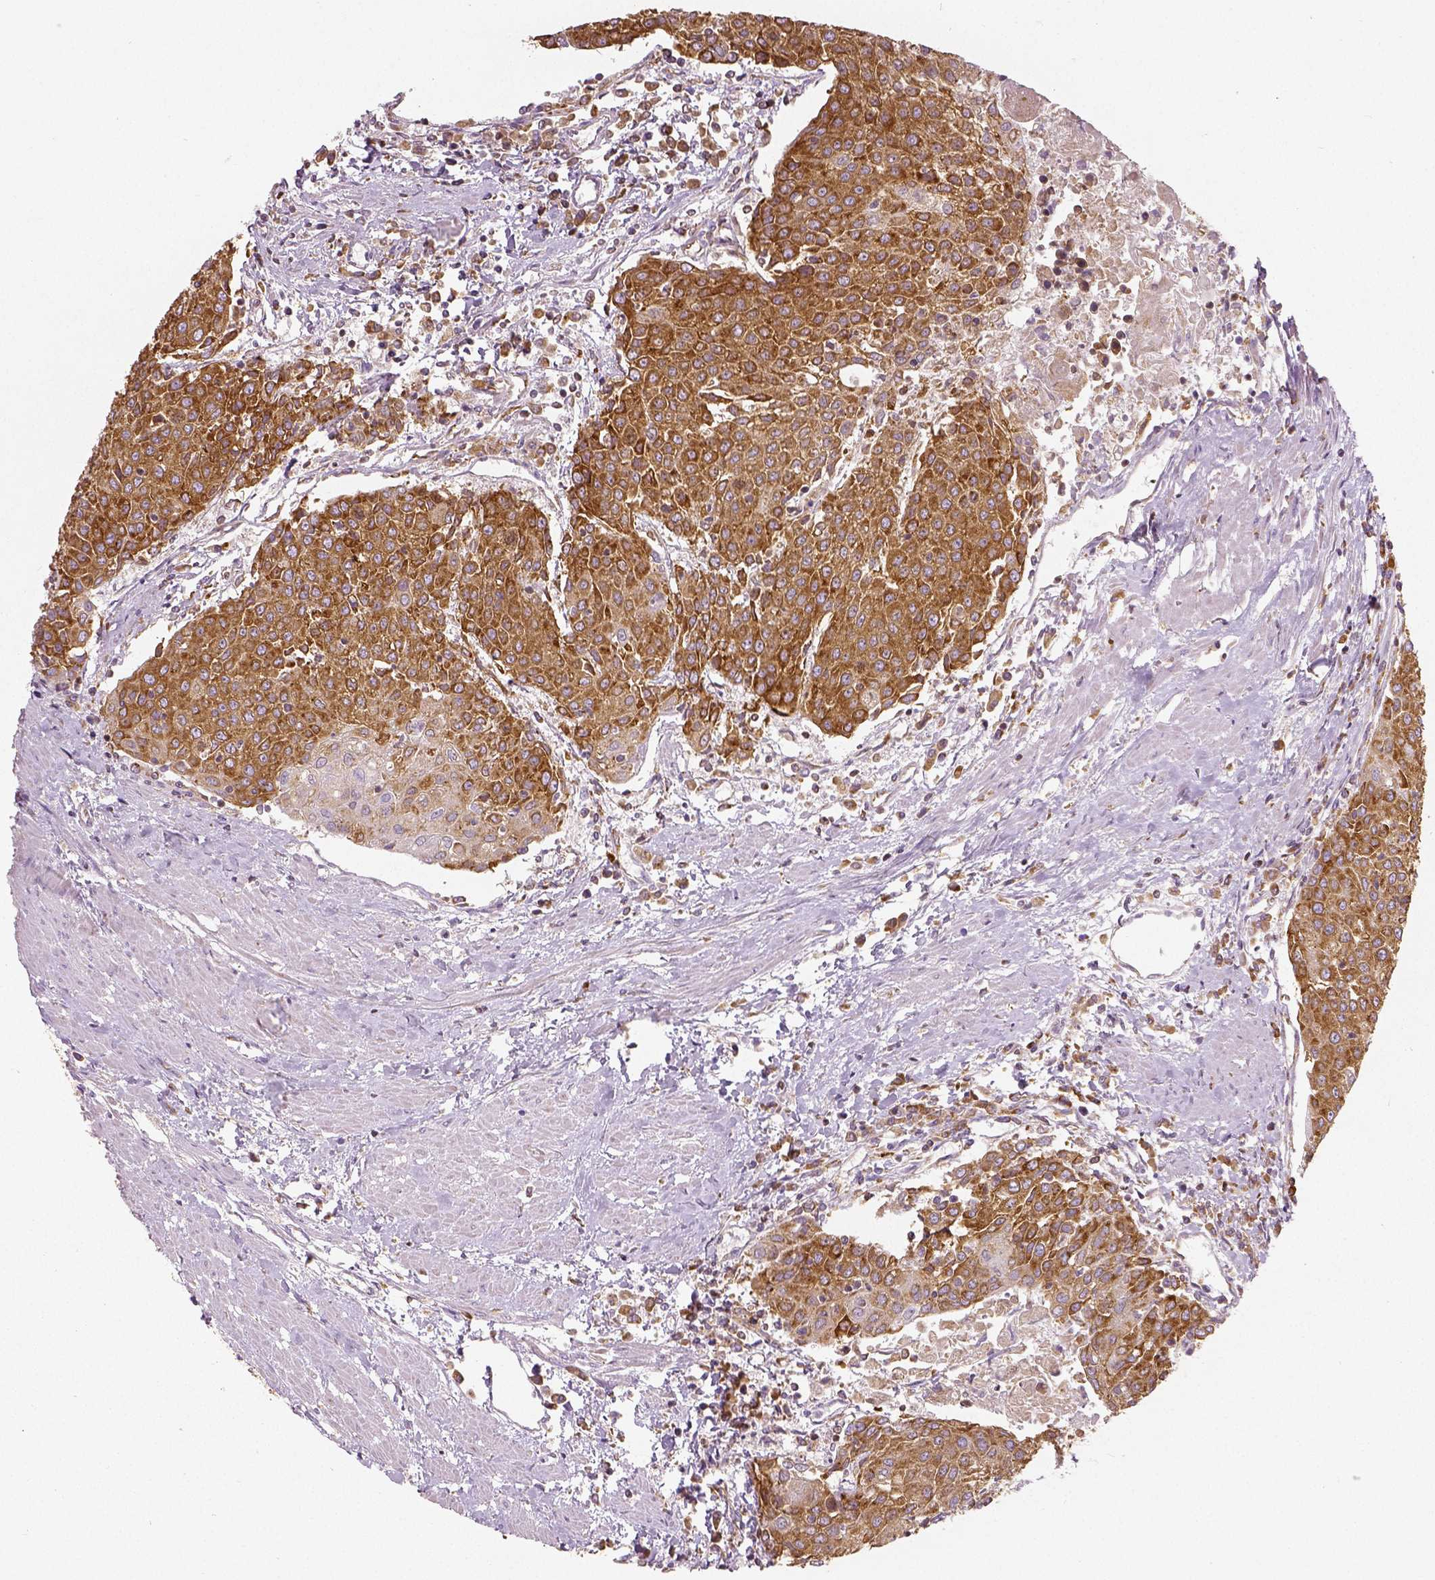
{"staining": {"intensity": "moderate", "quantity": ">75%", "location": "cytoplasmic/membranous"}, "tissue": "urothelial cancer", "cell_type": "Tumor cells", "image_type": "cancer", "snomed": [{"axis": "morphology", "description": "Urothelial carcinoma, High grade"}, {"axis": "topography", "description": "Urinary bladder"}], "caption": "A micrograph of human urothelial cancer stained for a protein displays moderate cytoplasmic/membranous brown staining in tumor cells.", "gene": "PGAM5", "patient": {"sex": "female", "age": 85}}